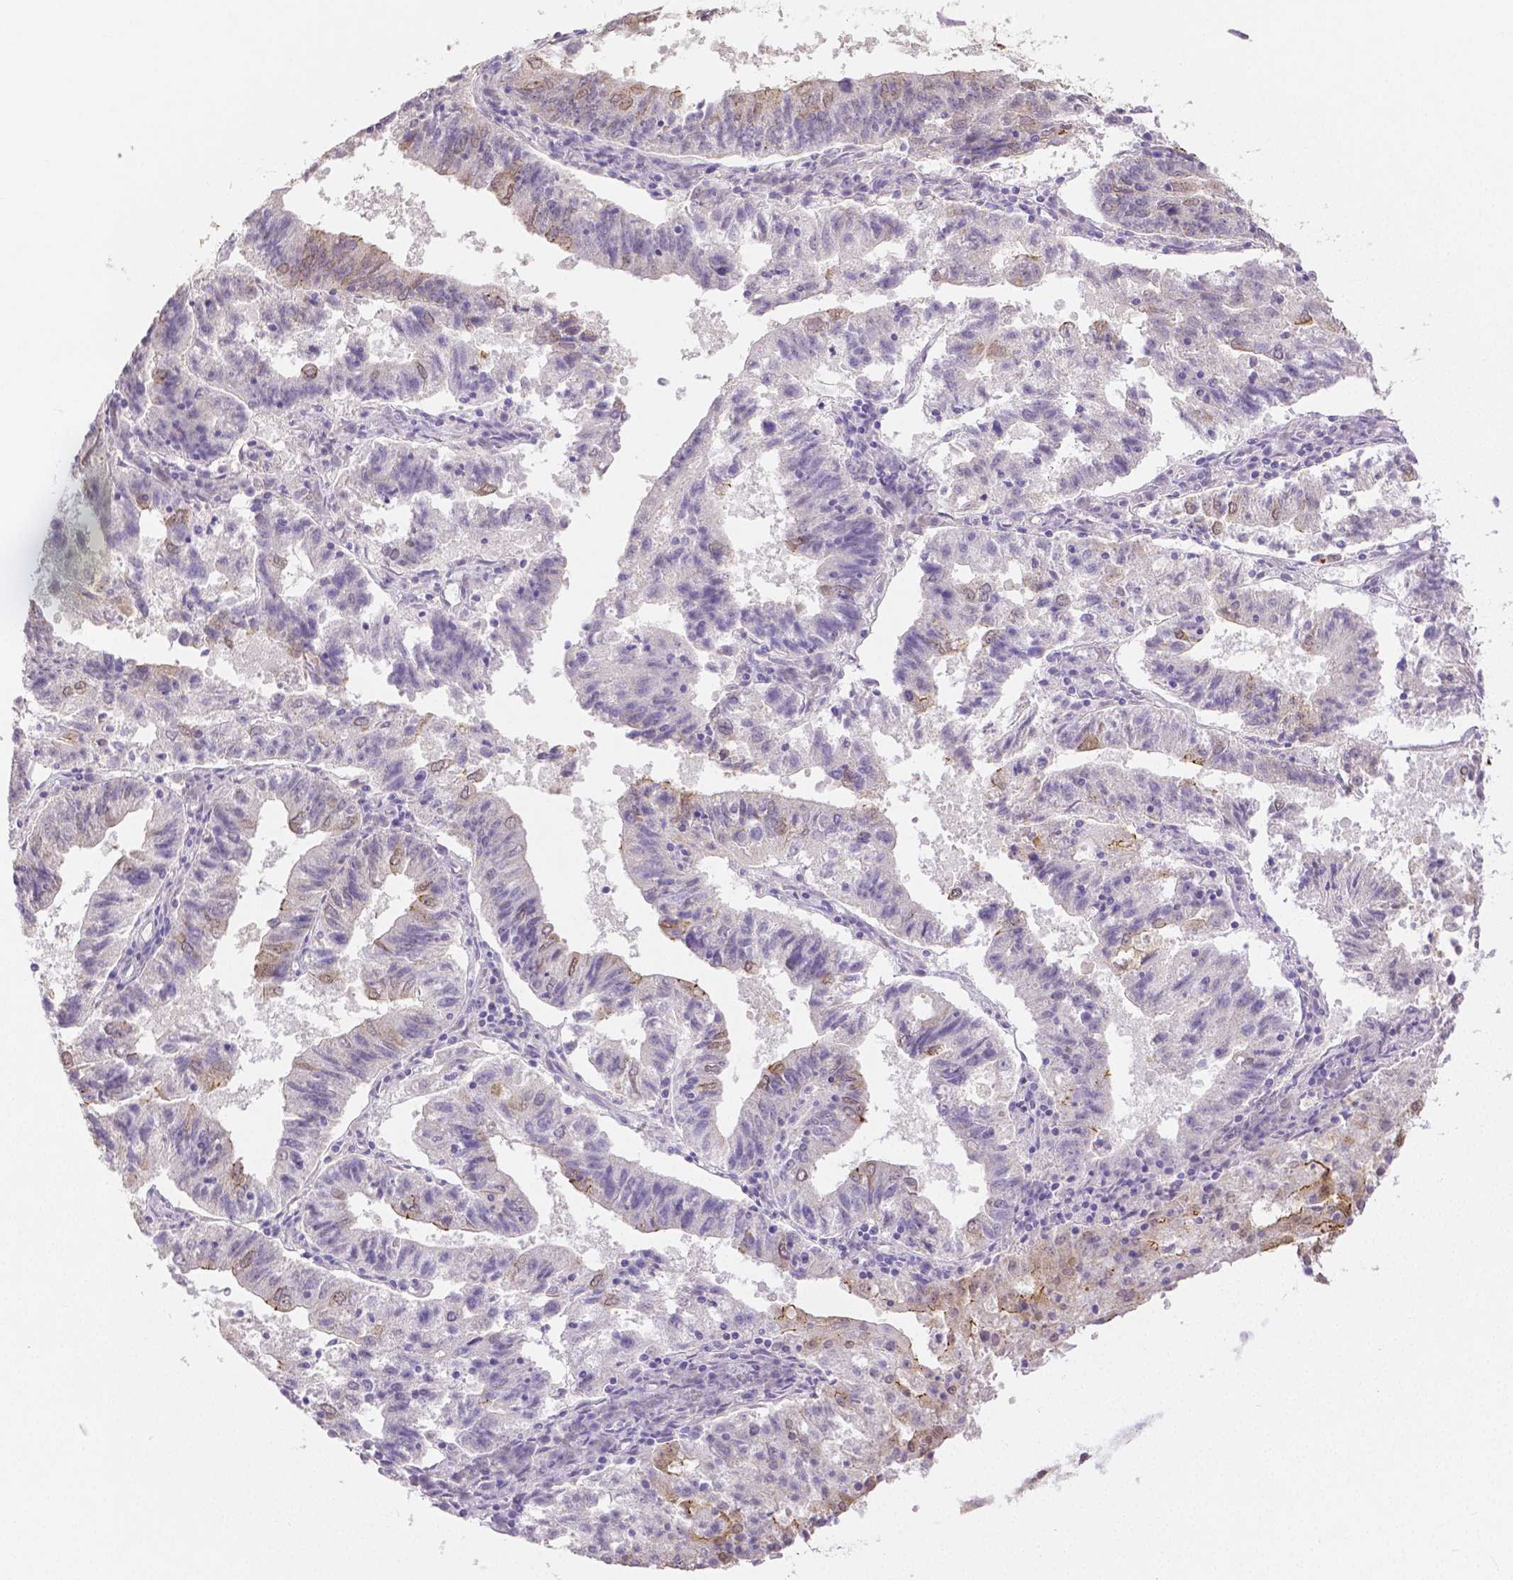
{"staining": {"intensity": "moderate", "quantity": "<25%", "location": "cytoplasmic/membranous"}, "tissue": "endometrial cancer", "cell_type": "Tumor cells", "image_type": "cancer", "snomed": [{"axis": "morphology", "description": "Adenocarcinoma, NOS"}, {"axis": "topography", "description": "Endometrium"}], "caption": "Endometrial cancer (adenocarcinoma) stained with a brown dye shows moderate cytoplasmic/membranous positive positivity in about <25% of tumor cells.", "gene": "OCLN", "patient": {"sex": "female", "age": 82}}